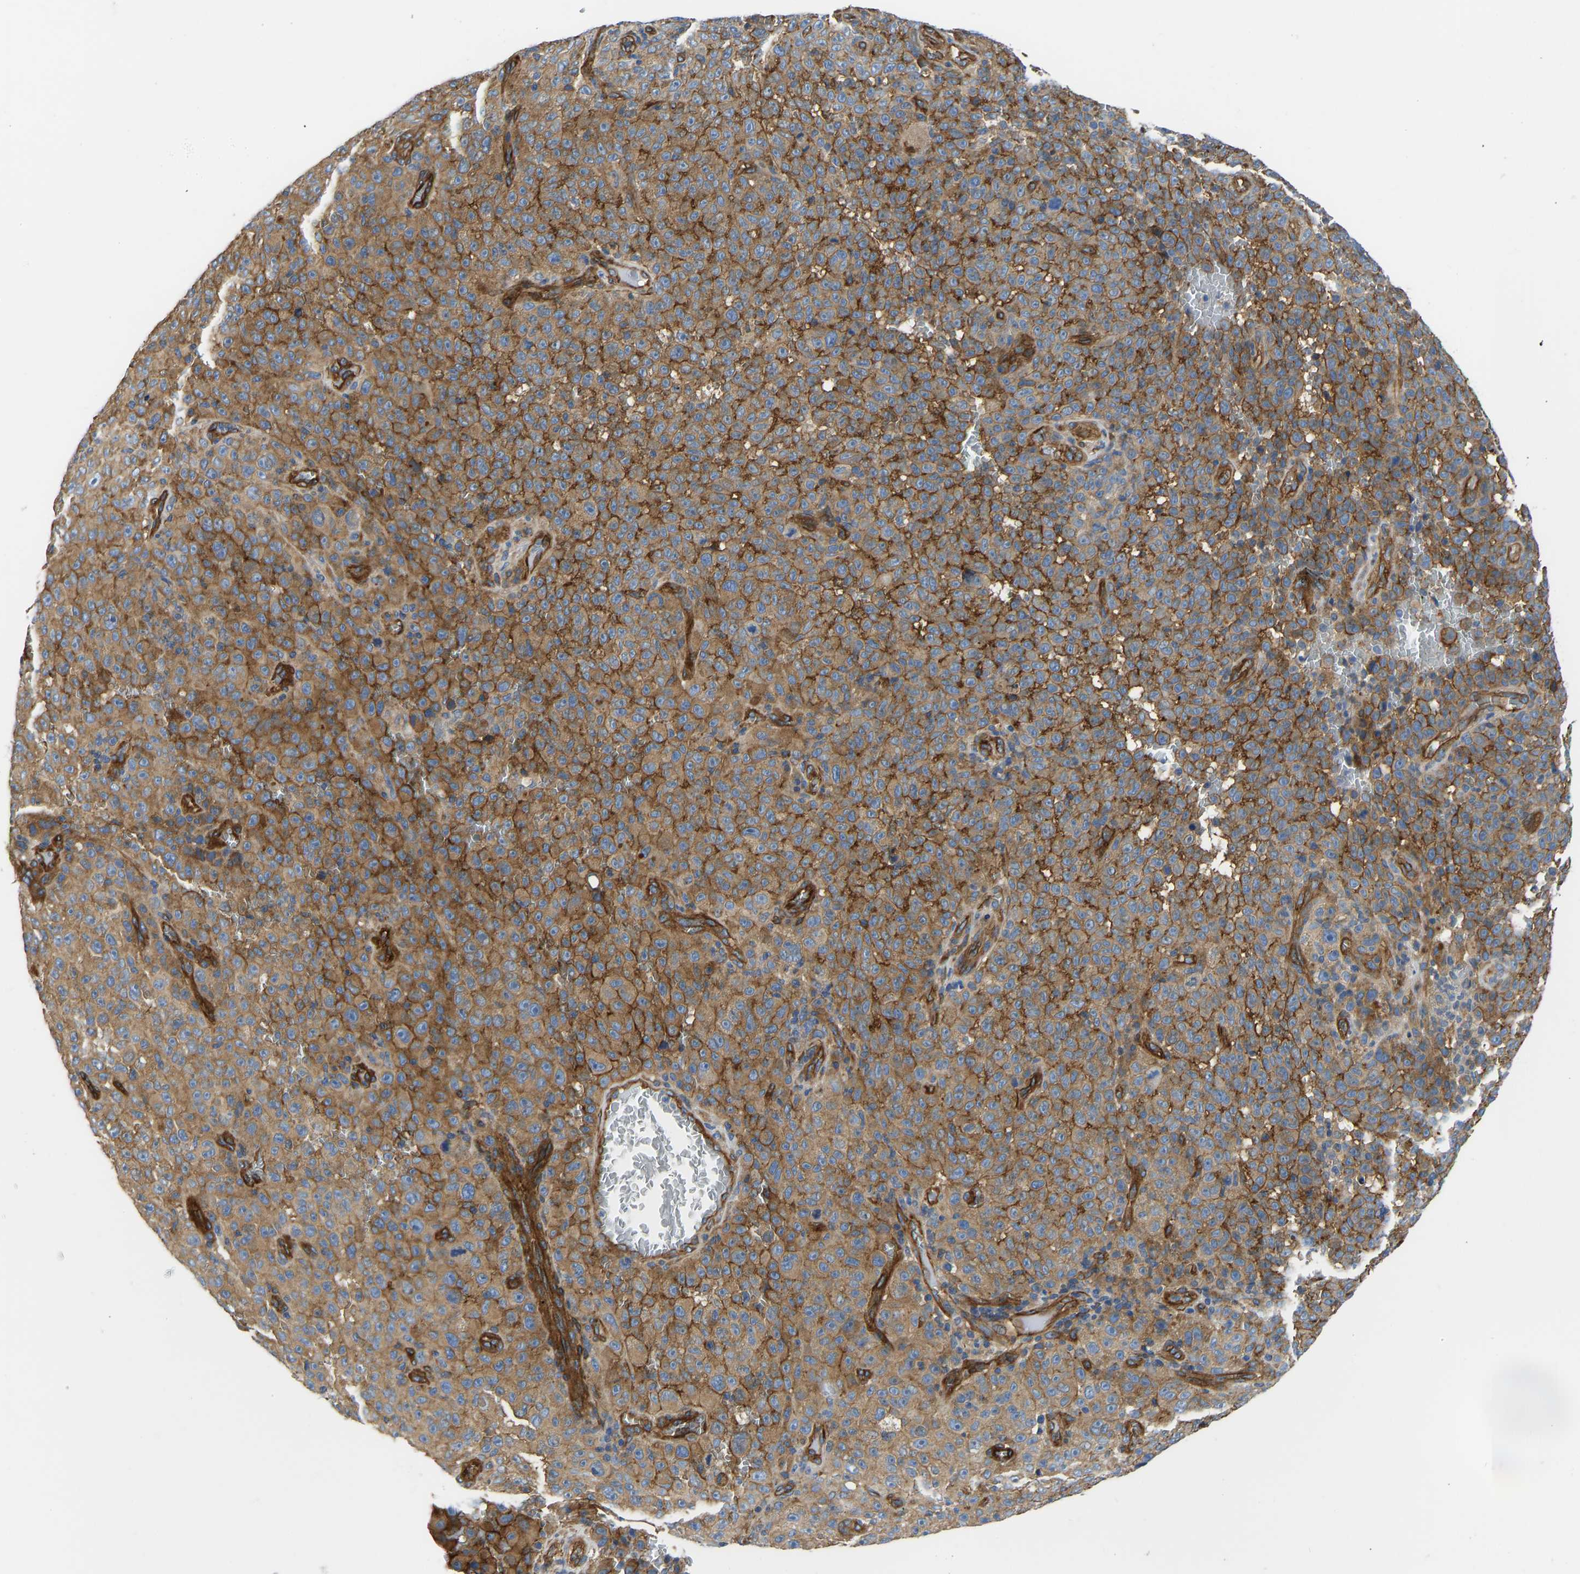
{"staining": {"intensity": "strong", "quantity": ">75%", "location": "cytoplasmic/membranous"}, "tissue": "melanoma", "cell_type": "Tumor cells", "image_type": "cancer", "snomed": [{"axis": "morphology", "description": "Malignant melanoma, NOS"}, {"axis": "topography", "description": "Skin"}], "caption": "Melanoma was stained to show a protein in brown. There is high levels of strong cytoplasmic/membranous positivity in about >75% of tumor cells.", "gene": "MYO1C", "patient": {"sex": "female", "age": 82}}